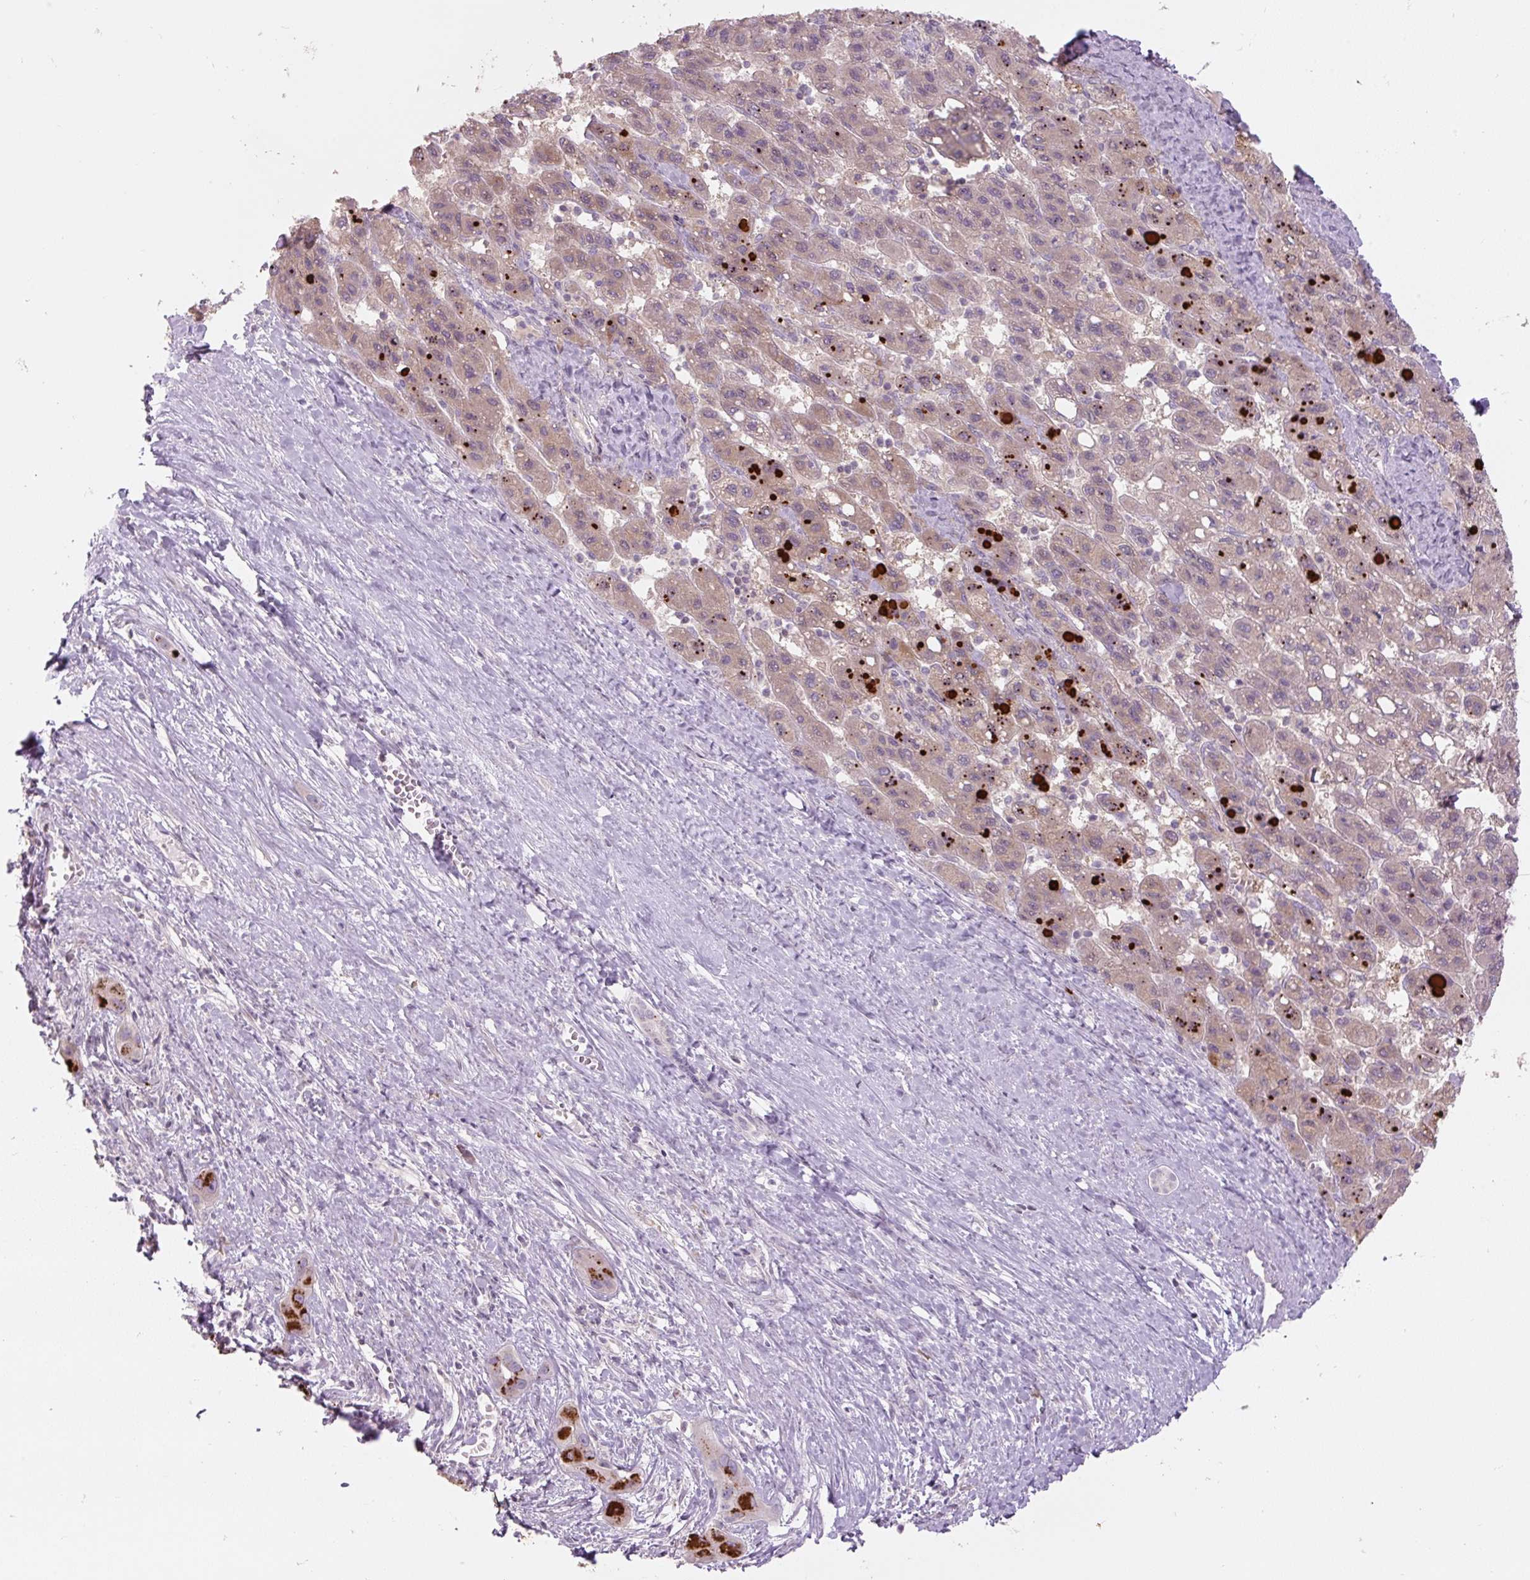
{"staining": {"intensity": "weak", "quantity": ">75%", "location": "cytoplasmic/membranous"}, "tissue": "liver cancer", "cell_type": "Tumor cells", "image_type": "cancer", "snomed": [{"axis": "morphology", "description": "Carcinoma, Hepatocellular, NOS"}, {"axis": "topography", "description": "Liver"}], "caption": "Tumor cells reveal low levels of weak cytoplasmic/membranous expression in approximately >75% of cells in human hepatocellular carcinoma (liver).", "gene": "TMEM100", "patient": {"sex": "female", "age": 82}}